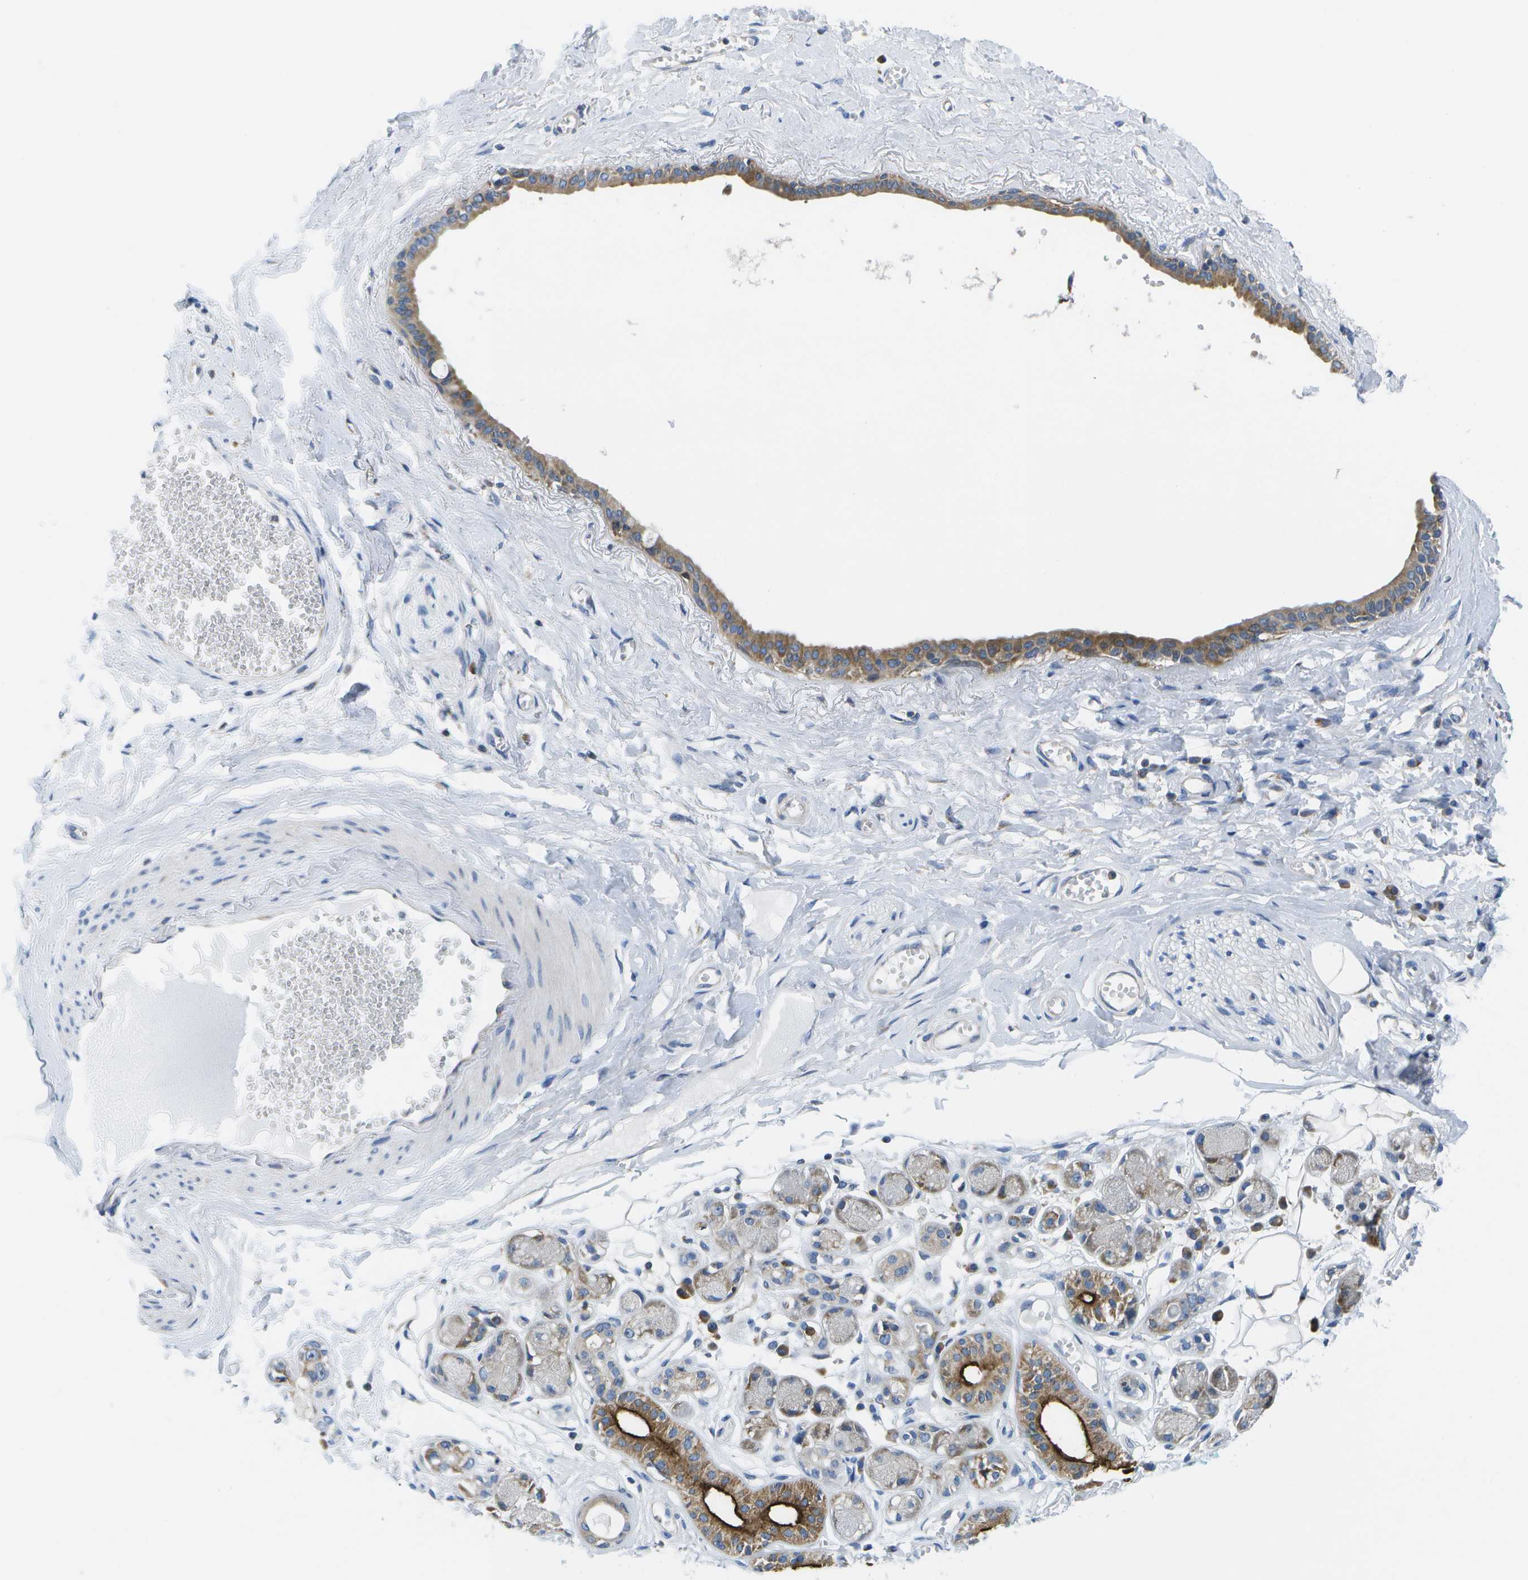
{"staining": {"intensity": "negative", "quantity": "none", "location": "none"}, "tissue": "adipose tissue", "cell_type": "Adipocytes", "image_type": "normal", "snomed": [{"axis": "morphology", "description": "Normal tissue, NOS"}, {"axis": "morphology", "description": "Inflammation, NOS"}, {"axis": "topography", "description": "Salivary gland"}, {"axis": "topography", "description": "Peripheral nerve tissue"}], "caption": "The immunohistochemistry (IHC) image has no significant expression in adipocytes of adipose tissue. (Stains: DAB immunohistochemistry (IHC) with hematoxylin counter stain, Microscopy: brightfield microscopy at high magnification).", "gene": "GDF5", "patient": {"sex": "female", "age": 75}}